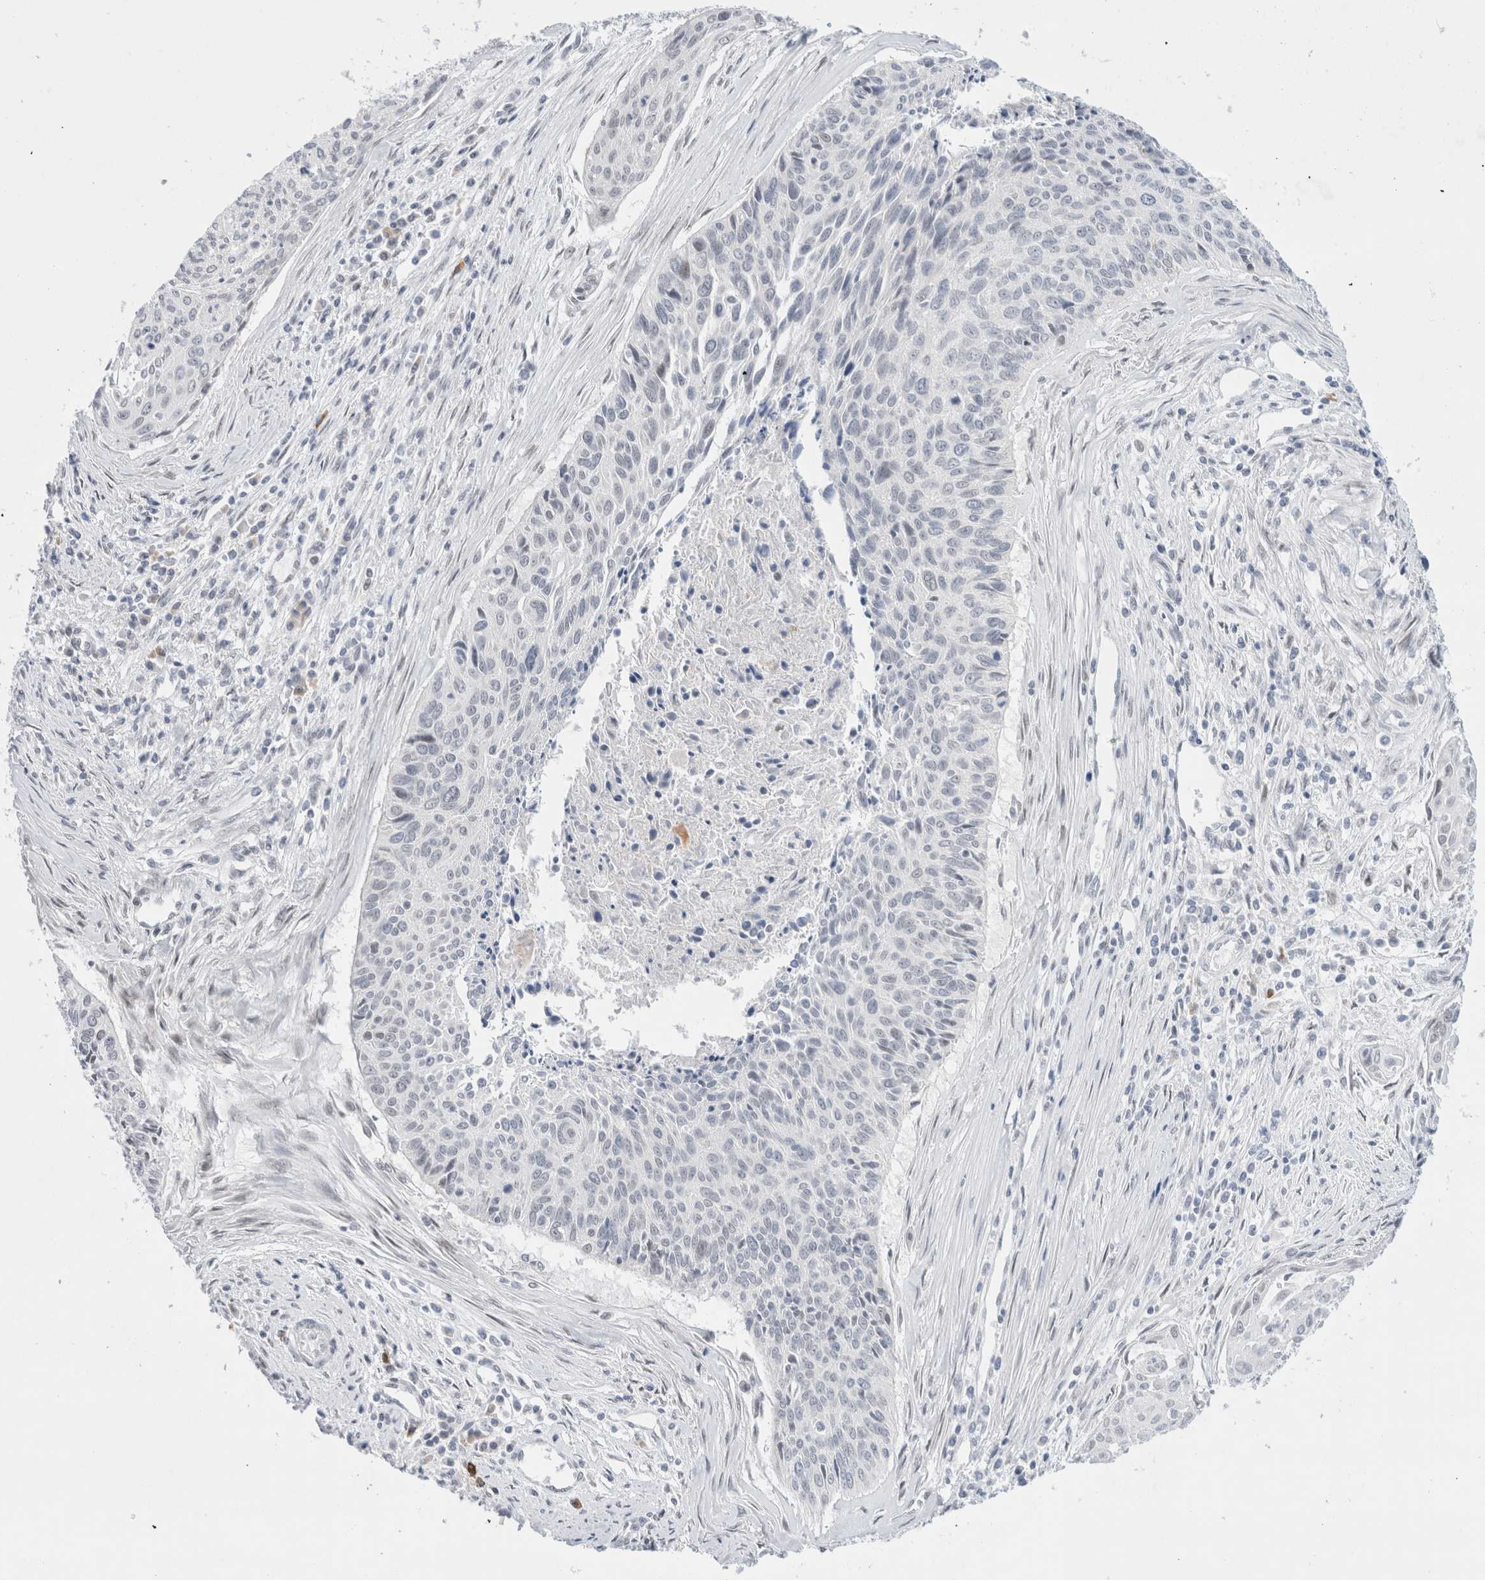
{"staining": {"intensity": "negative", "quantity": "none", "location": "none"}, "tissue": "cervical cancer", "cell_type": "Tumor cells", "image_type": "cancer", "snomed": [{"axis": "morphology", "description": "Squamous cell carcinoma, NOS"}, {"axis": "topography", "description": "Cervix"}], "caption": "Immunohistochemical staining of squamous cell carcinoma (cervical) displays no significant expression in tumor cells.", "gene": "SLC22A12", "patient": {"sex": "female", "age": 55}}